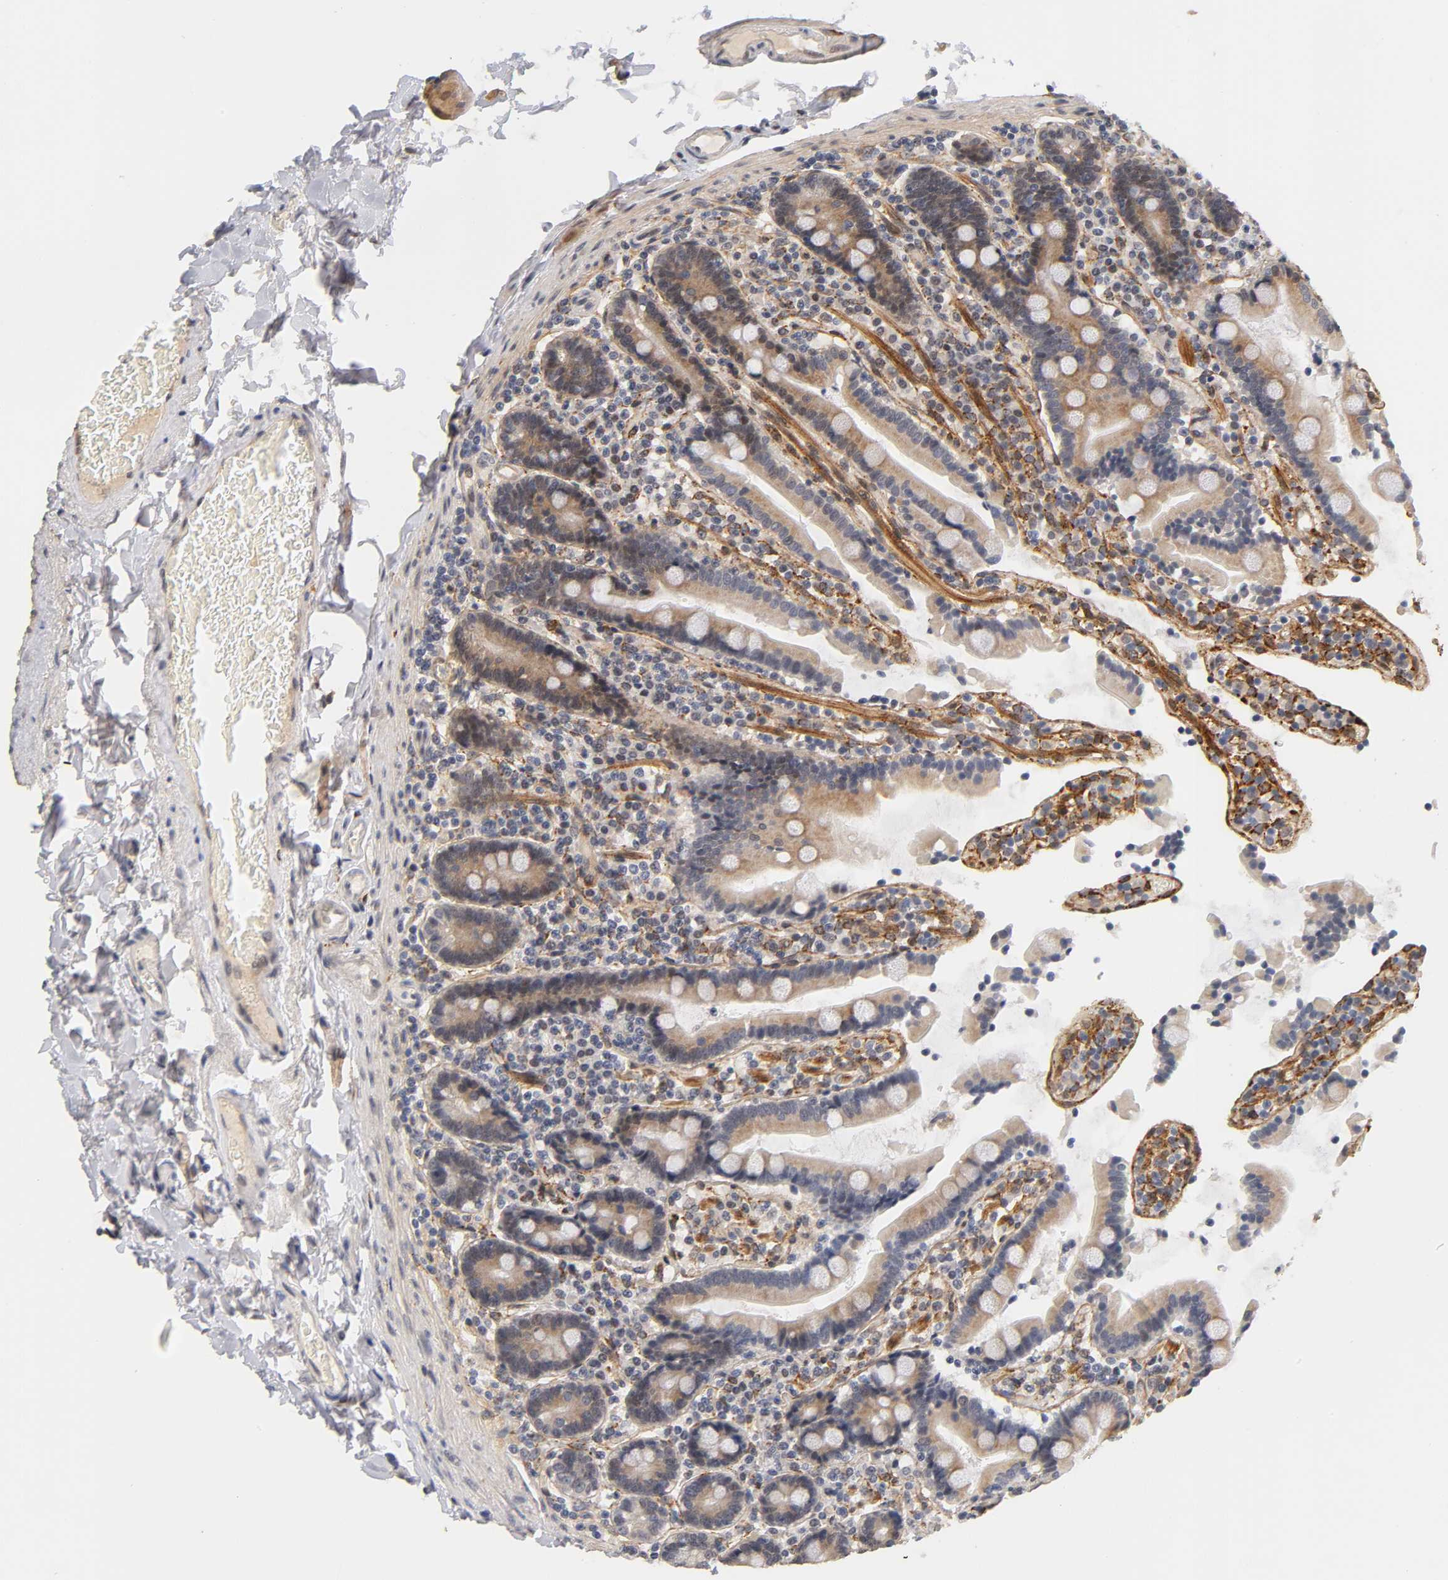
{"staining": {"intensity": "moderate", "quantity": "25%-75%", "location": "cytoplasmic/membranous"}, "tissue": "duodenum", "cell_type": "Glandular cells", "image_type": "normal", "snomed": [{"axis": "morphology", "description": "Normal tissue, NOS"}, {"axis": "topography", "description": "Duodenum"}], "caption": "This micrograph displays immunohistochemistry staining of benign human duodenum, with medium moderate cytoplasmic/membranous expression in approximately 25%-75% of glandular cells.", "gene": "LAMB1", "patient": {"sex": "female", "age": 53}}